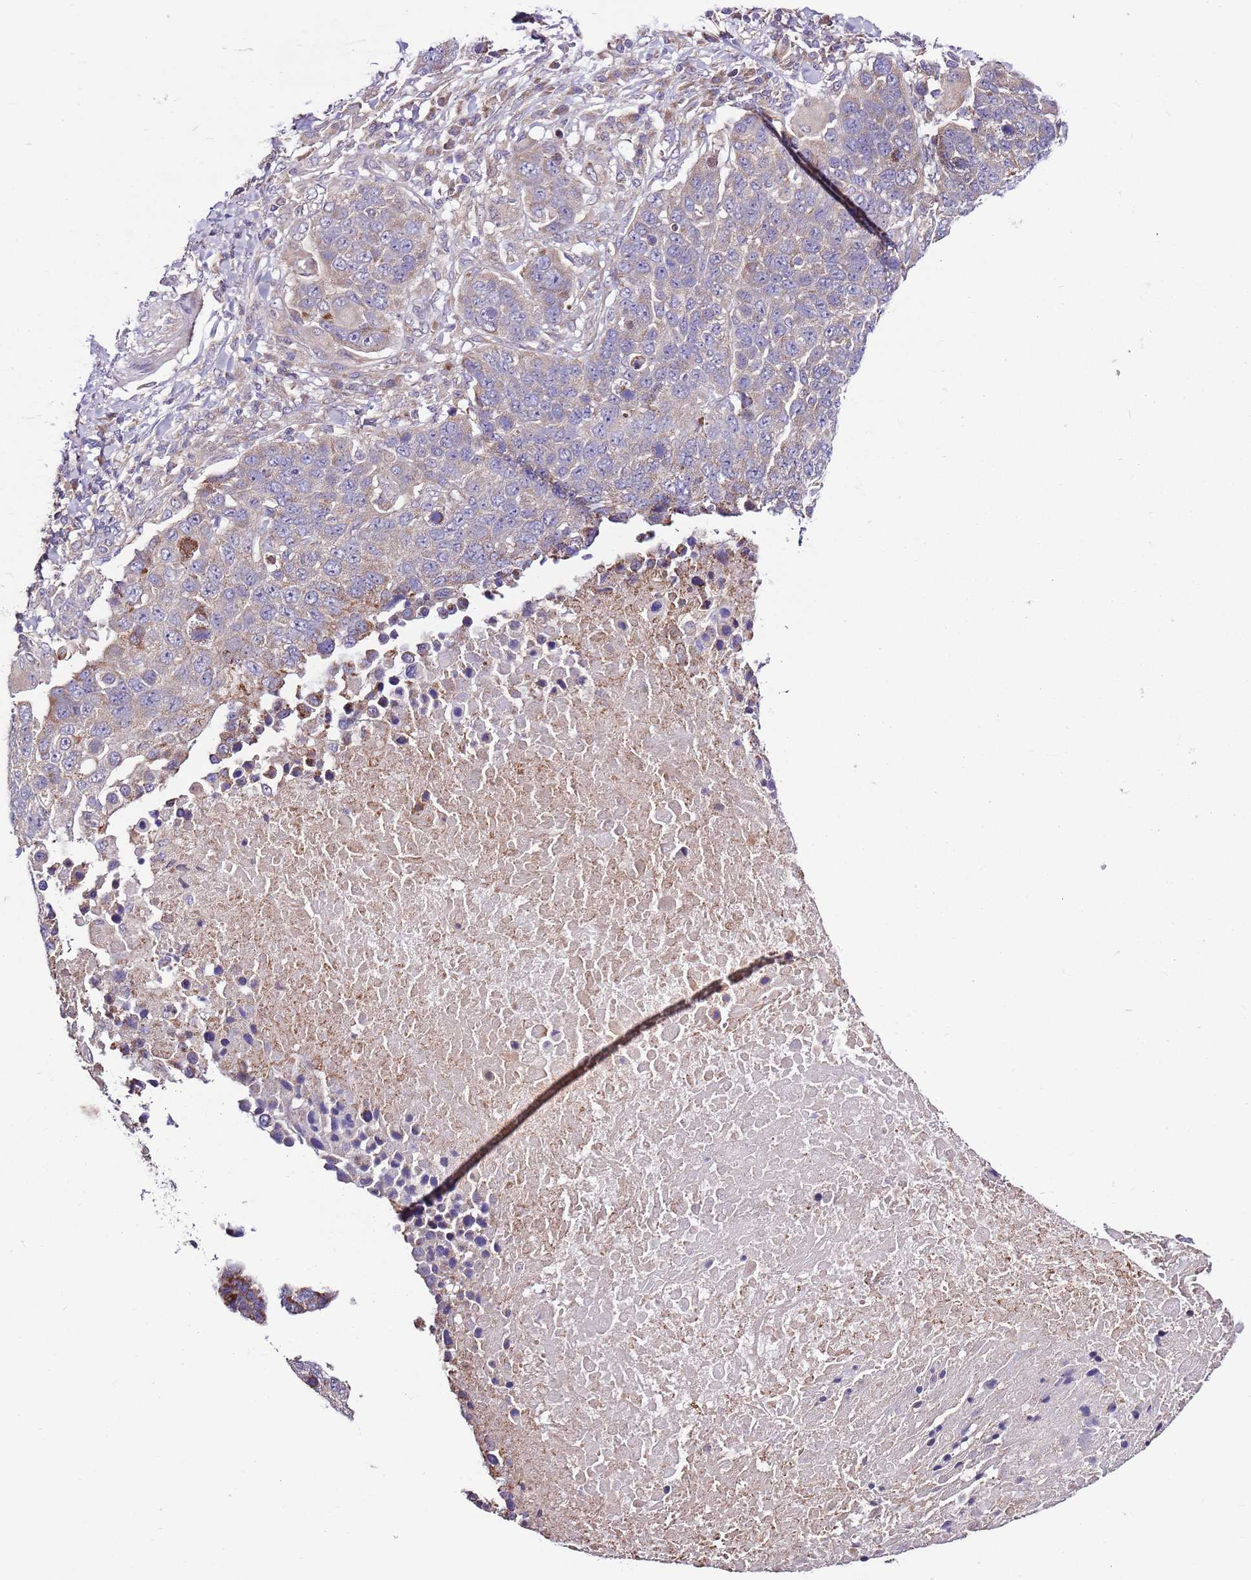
{"staining": {"intensity": "weak", "quantity": "<25%", "location": "cytoplasmic/membranous"}, "tissue": "lung cancer", "cell_type": "Tumor cells", "image_type": "cancer", "snomed": [{"axis": "morphology", "description": "Normal tissue, NOS"}, {"axis": "morphology", "description": "Squamous cell carcinoma, NOS"}, {"axis": "topography", "description": "Lymph node"}, {"axis": "topography", "description": "Lung"}], "caption": "IHC of lung cancer (squamous cell carcinoma) demonstrates no expression in tumor cells. The staining is performed using DAB brown chromogen with nuclei counter-stained in using hematoxylin.", "gene": "SMG1", "patient": {"sex": "male", "age": 66}}